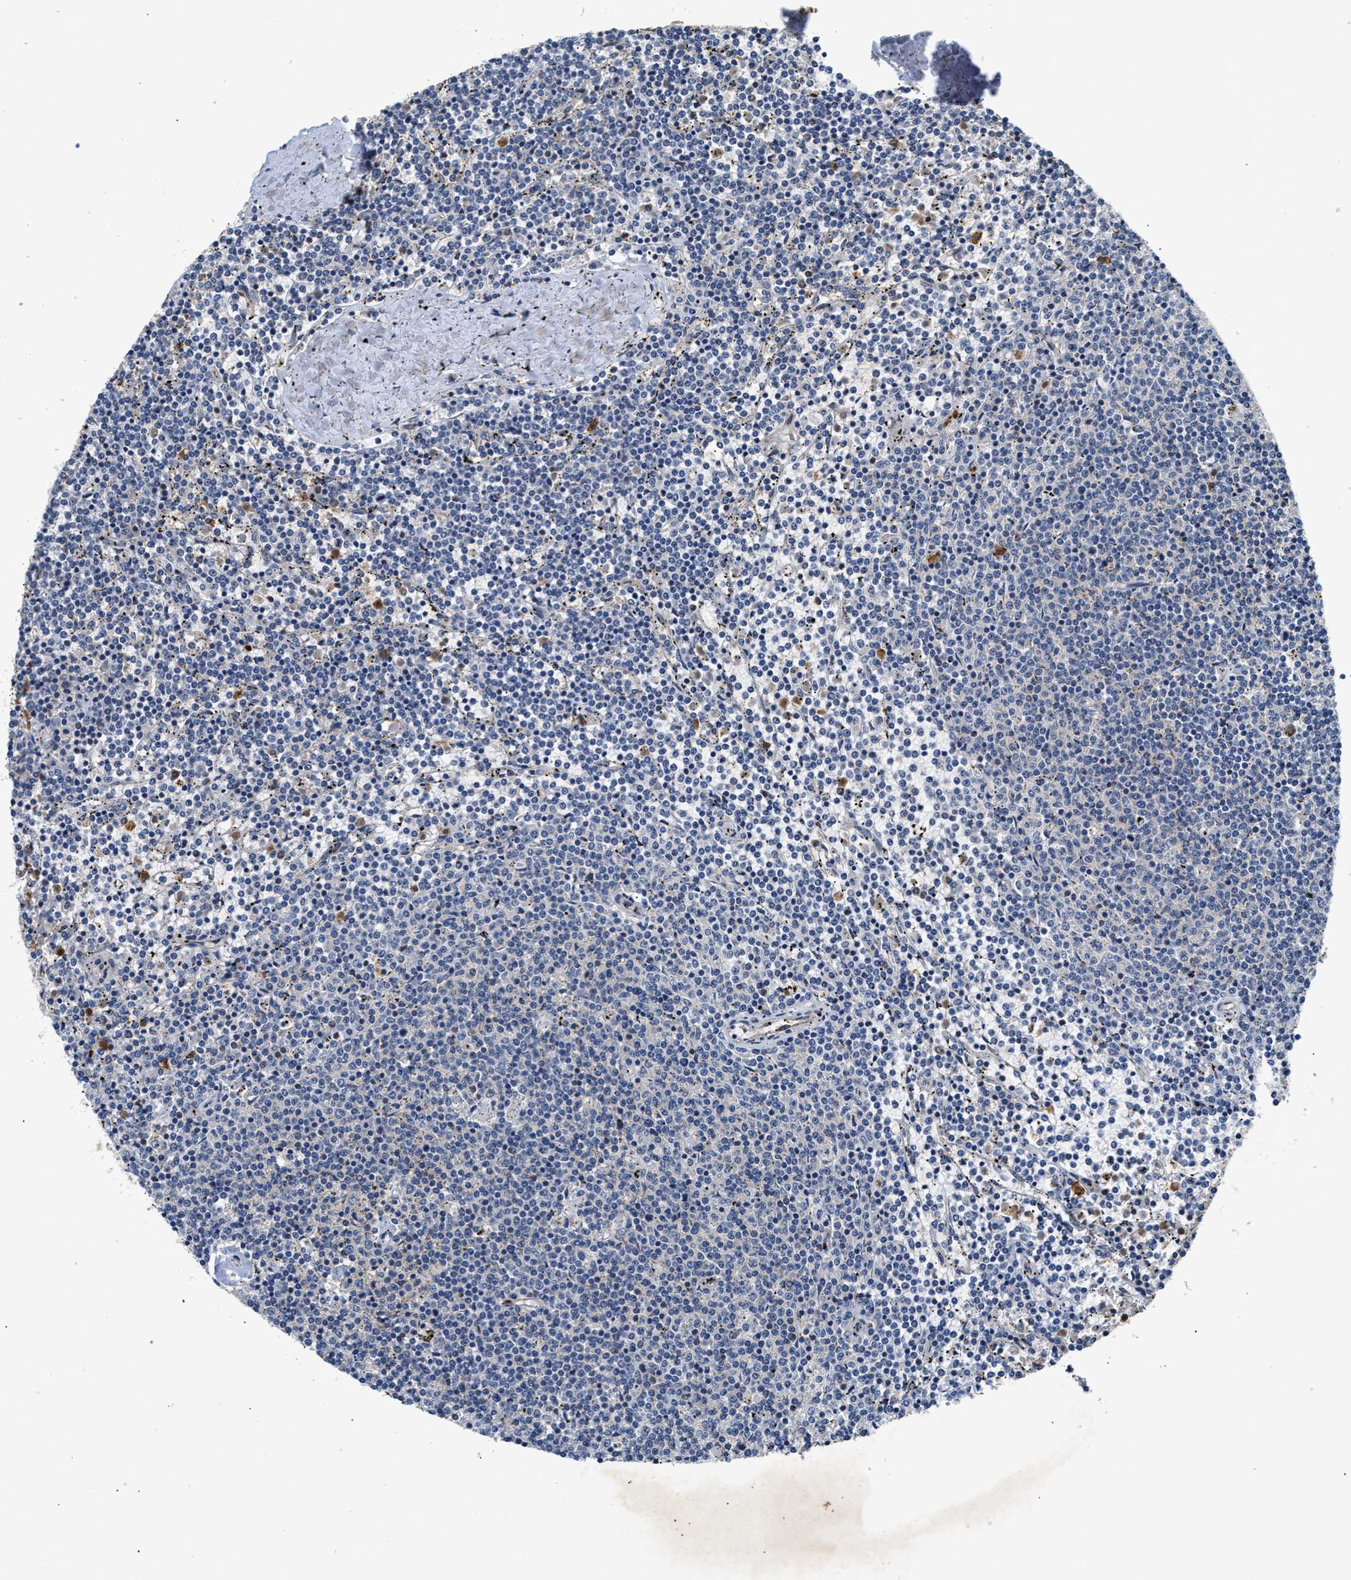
{"staining": {"intensity": "negative", "quantity": "none", "location": "none"}, "tissue": "lymphoma", "cell_type": "Tumor cells", "image_type": "cancer", "snomed": [{"axis": "morphology", "description": "Malignant lymphoma, non-Hodgkin's type, Low grade"}, {"axis": "topography", "description": "Spleen"}], "caption": "Protein analysis of low-grade malignant lymphoma, non-Hodgkin's type displays no significant expression in tumor cells.", "gene": "CHUK", "patient": {"sex": "female", "age": 50}}